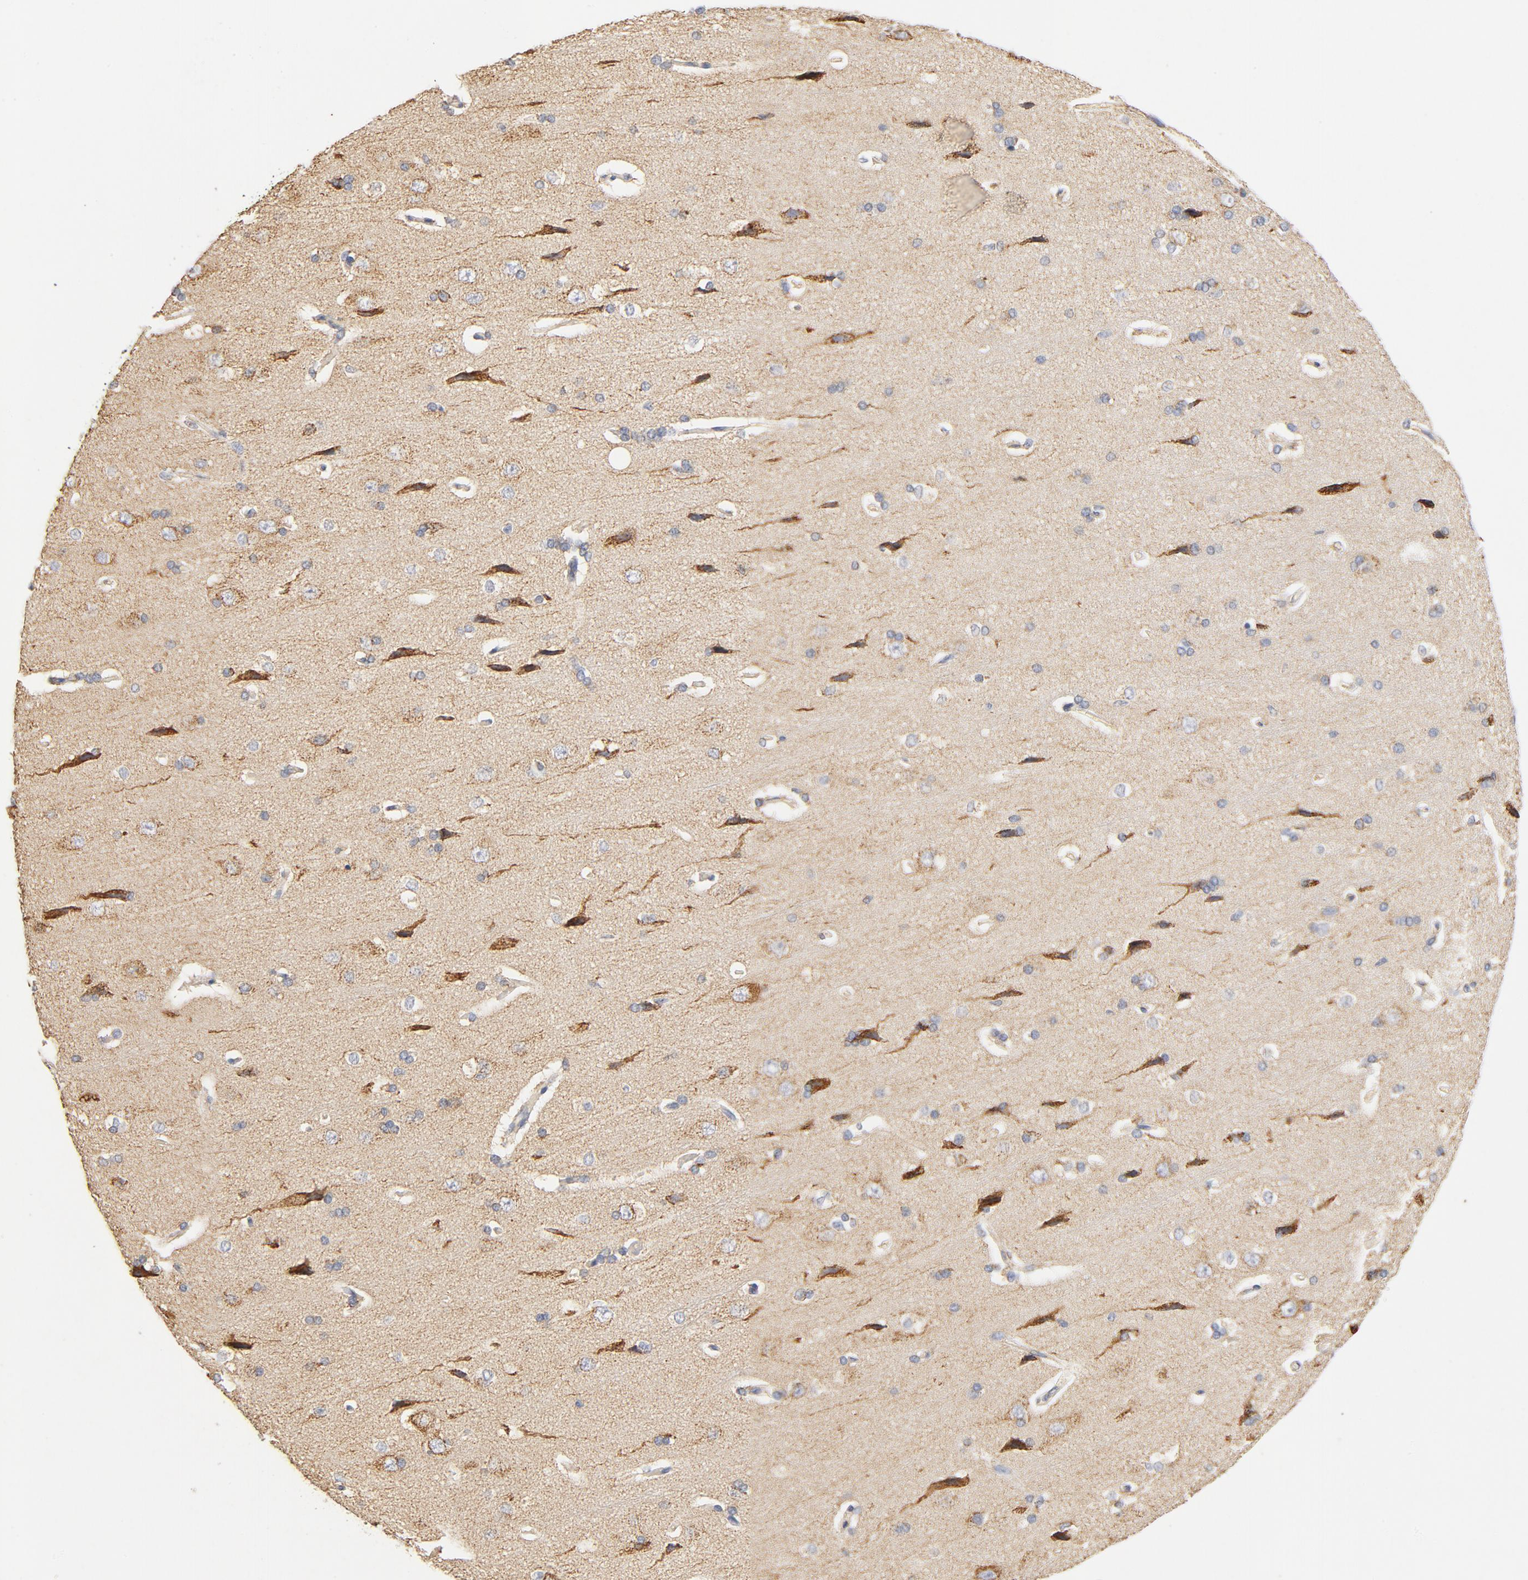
{"staining": {"intensity": "negative", "quantity": "none", "location": "none"}, "tissue": "cerebral cortex", "cell_type": "Endothelial cells", "image_type": "normal", "snomed": [{"axis": "morphology", "description": "Normal tissue, NOS"}, {"axis": "topography", "description": "Cerebral cortex"}], "caption": "IHC of benign cerebral cortex reveals no positivity in endothelial cells.", "gene": "COX4I1", "patient": {"sex": "male", "age": 62}}